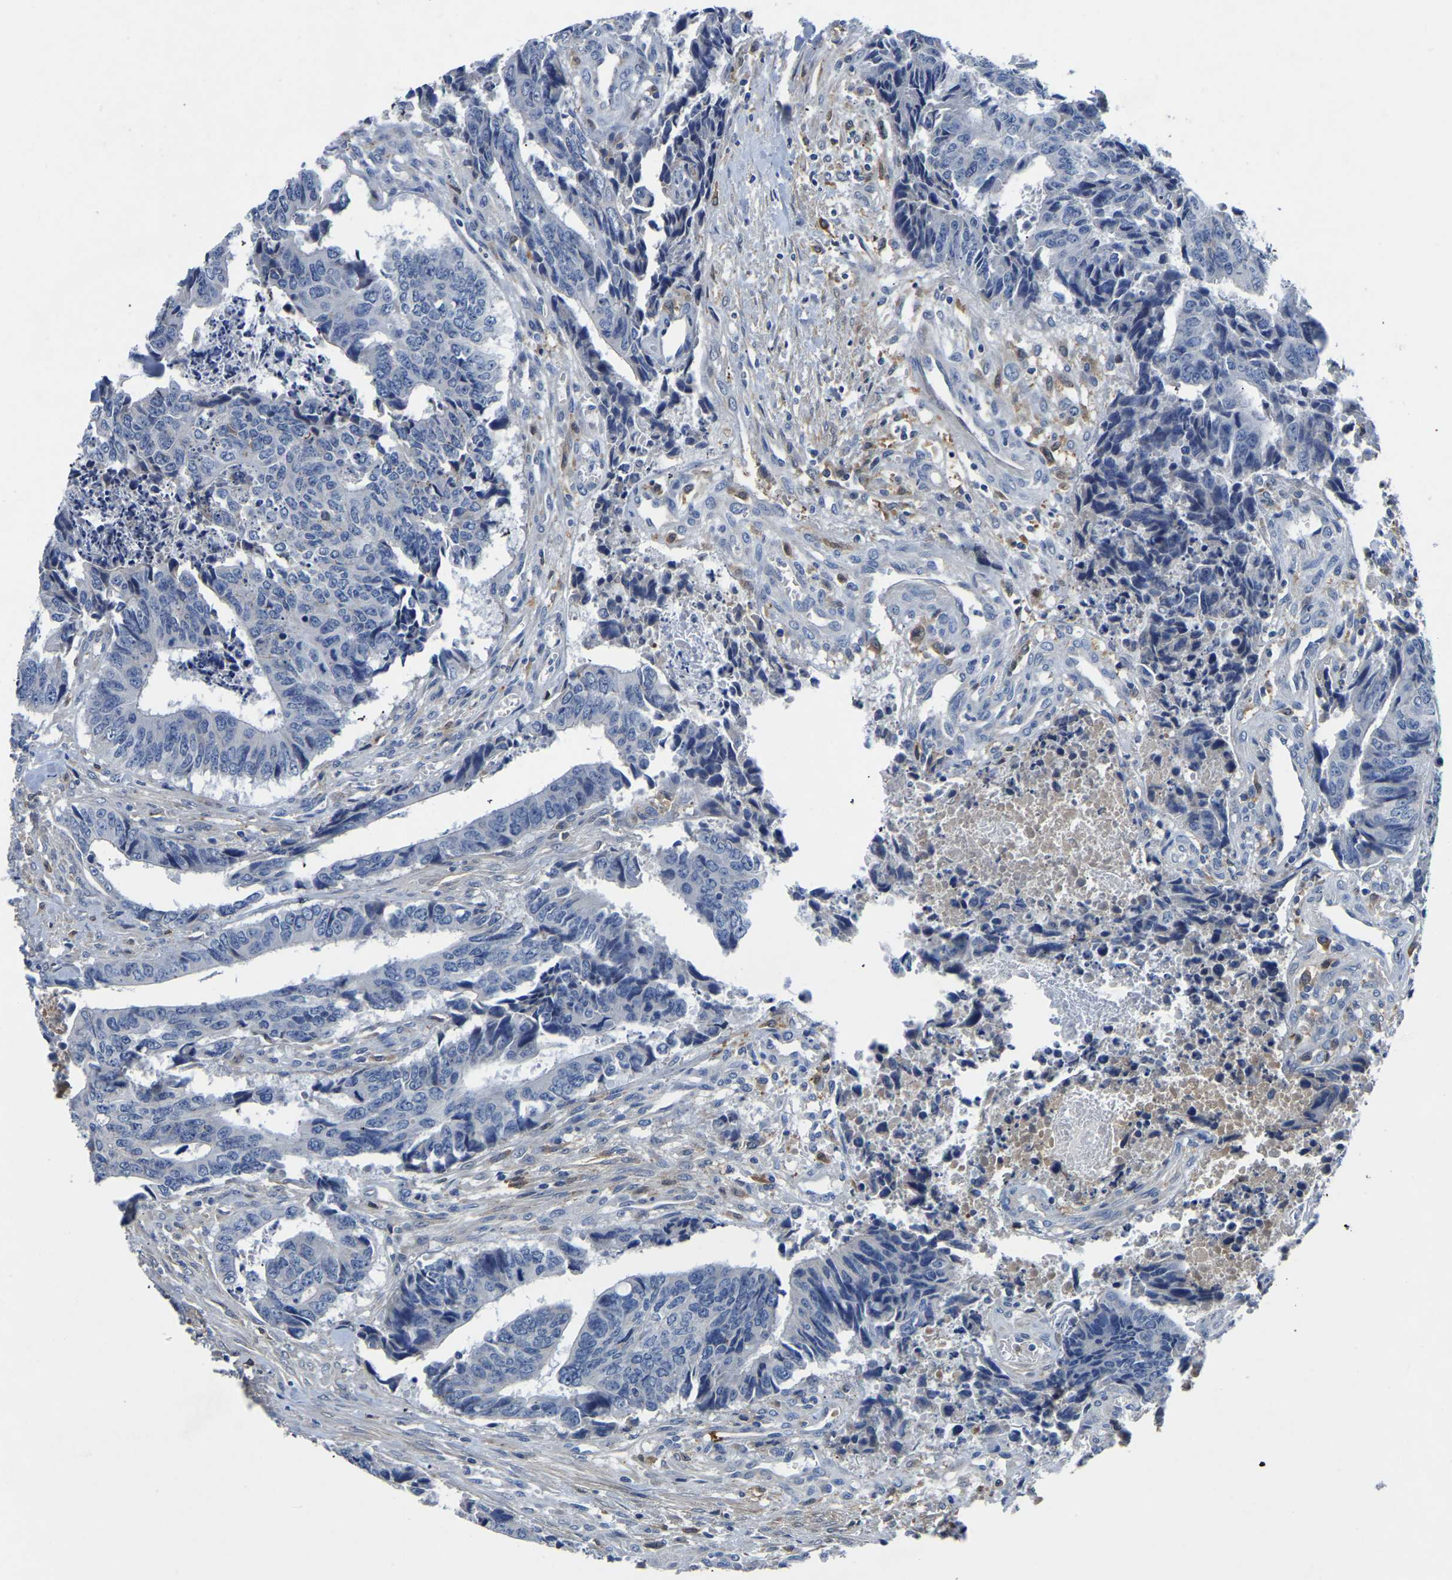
{"staining": {"intensity": "negative", "quantity": "none", "location": "none"}, "tissue": "colorectal cancer", "cell_type": "Tumor cells", "image_type": "cancer", "snomed": [{"axis": "morphology", "description": "Adenocarcinoma, NOS"}, {"axis": "topography", "description": "Rectum"}], "caption": "High magnification brightfield microscopy of colorectal cancer (adenocarcinoma) stained with DAB (3,3'-diaminobenzidine) (brown) and counterstained with hematoxylin (blue): tumor cells show no significant expression. The staining is performed using DAB (3,3'-diaminobenzidine) brown chromogen with nuclei counter-stained in using hematoxylin.", "gene": "ATG2B", "patient": {"sex": "male", "age": 84}}